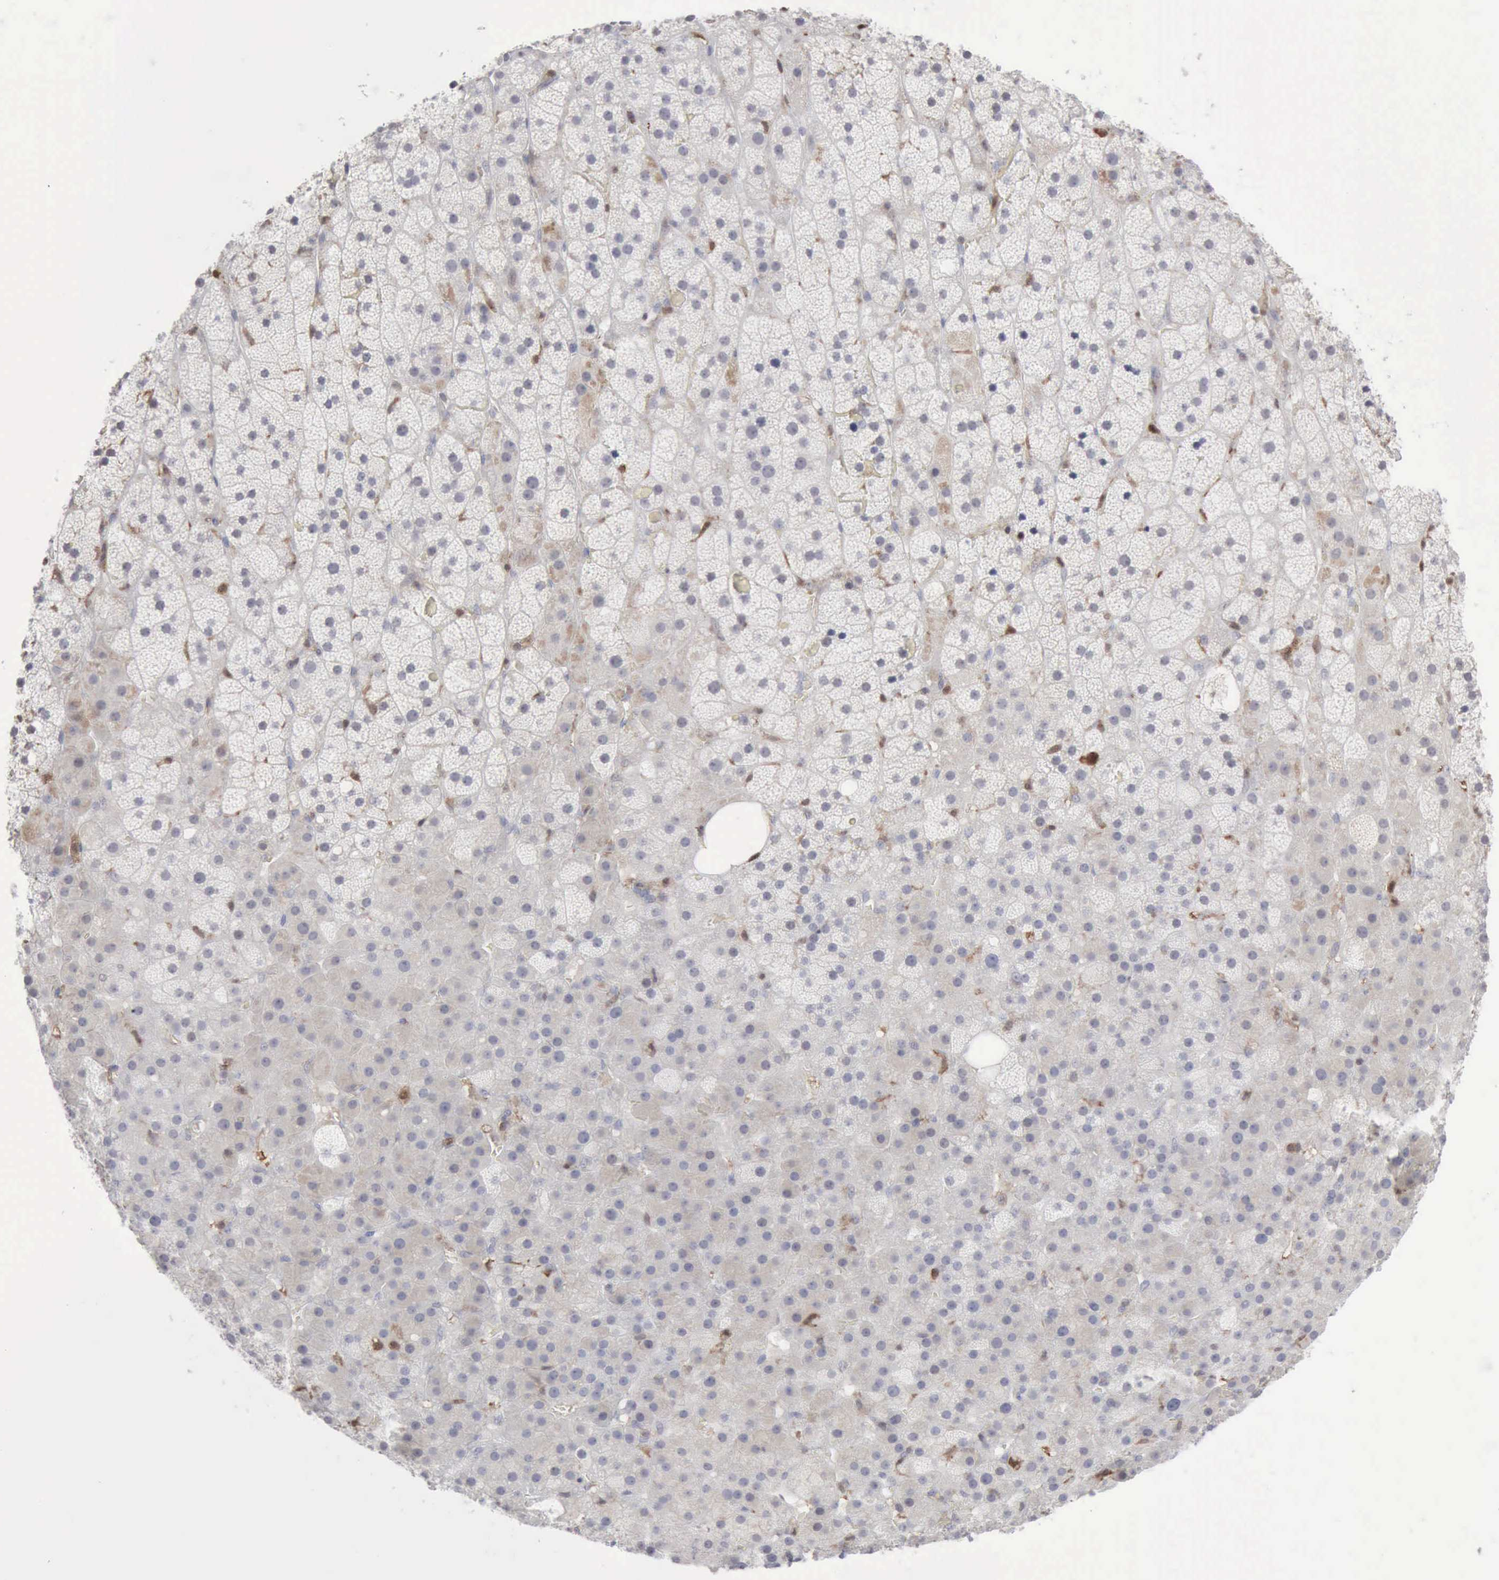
{"staining": {"intensity": "negative", "quantity": "none", "location": "none"}, "tissue": "adrenal gland", "cell_type": "Glandular cells", "image_type": "normal", "snomed": [{"axis": "morphology", "description": "Normal tissue, NOS"}, {"axis": "topography", "description": "Adrenal gland"}], "caption": "A histopathology image of human adrenal gland is negative for staining in glandular cells. Brightfield microscopy of immunohistochemistry stained with DAB (3,3'-diaminobenzidine) (brown) and hematoxylin (blue), captured at high magnification.", "gene": "STAT1", "patient": {"sex": "male", "age": 35}}